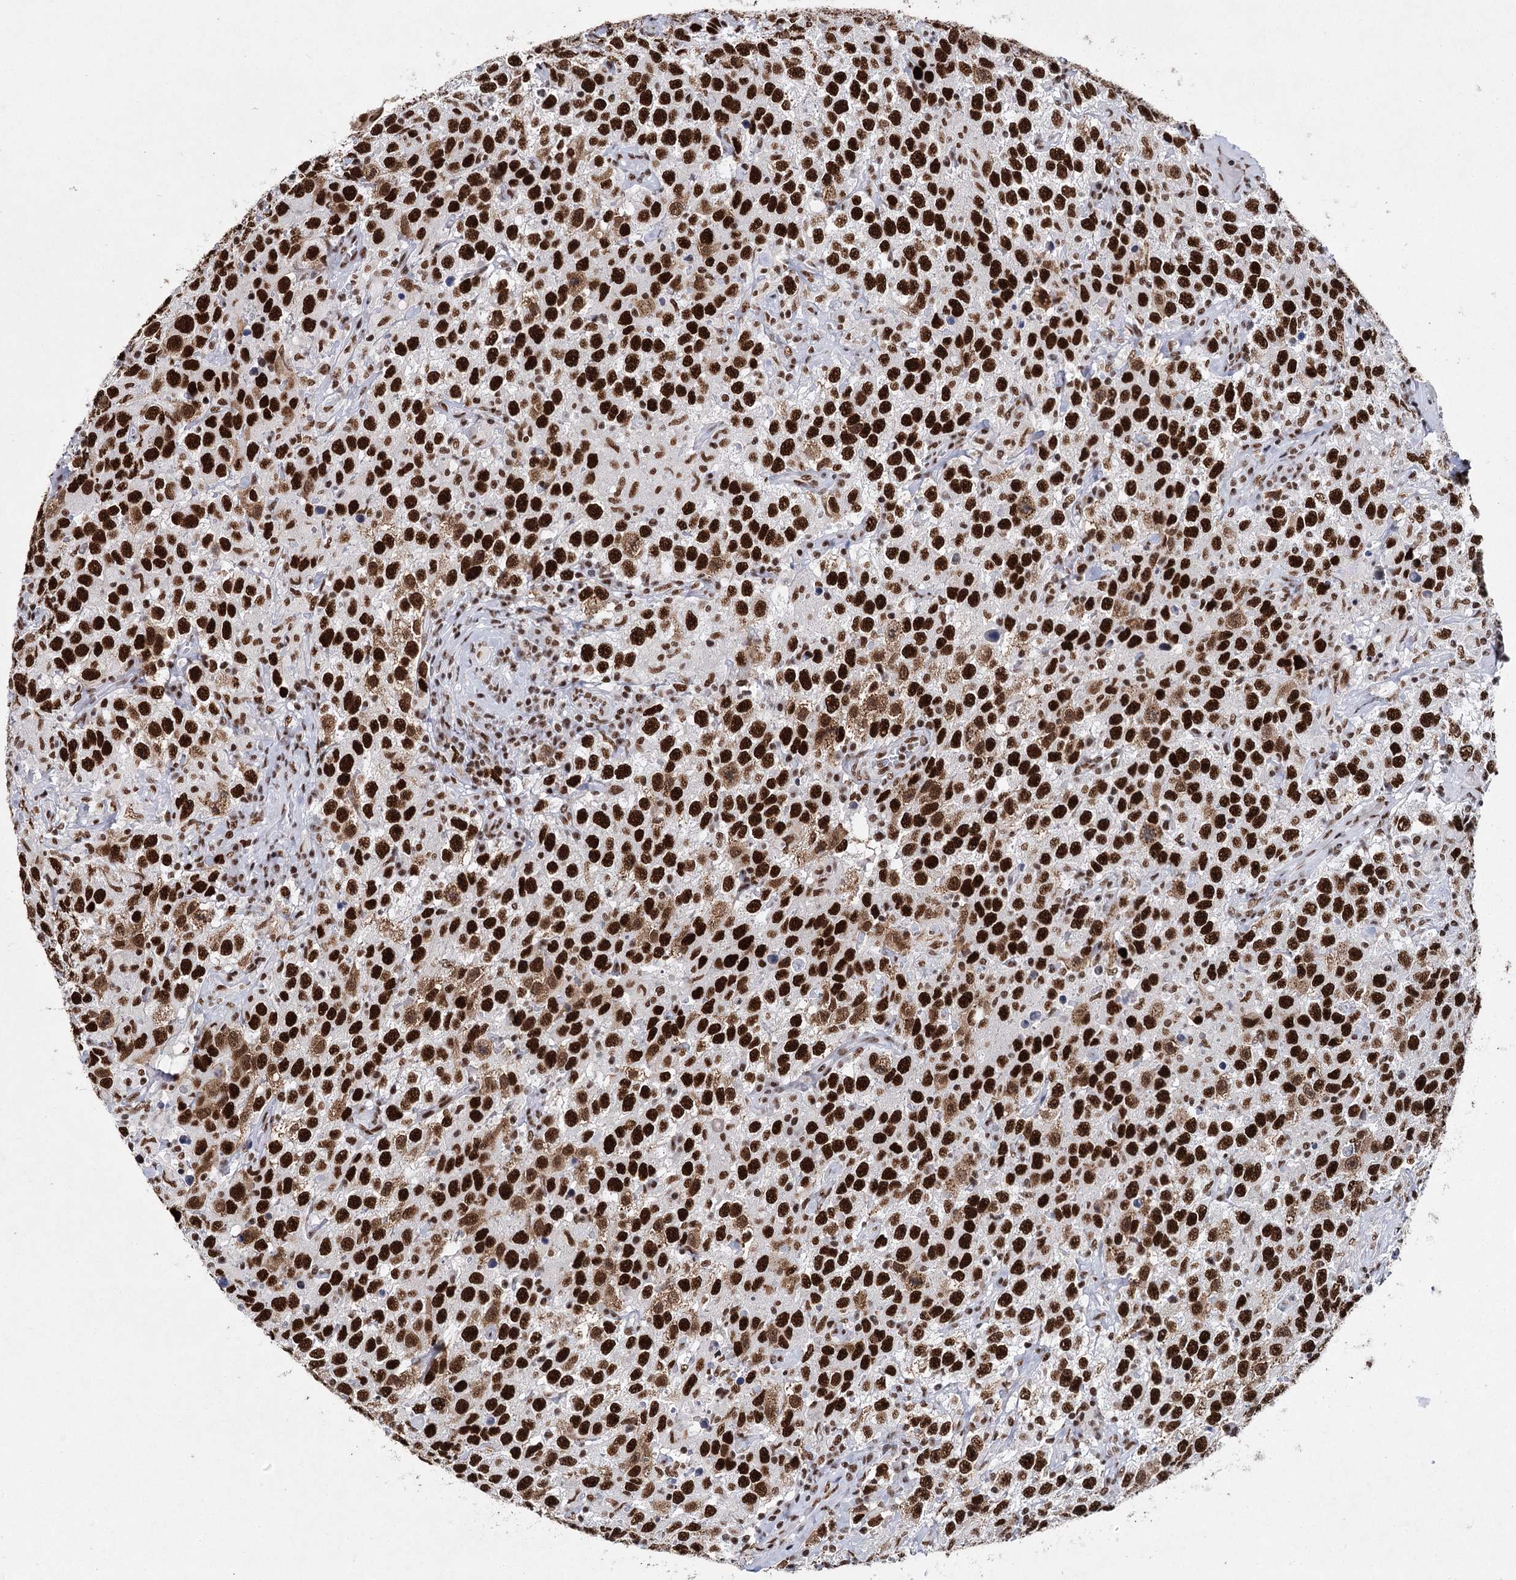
{"staining": {"intensity": "strong", "quantity": ">75%", "location": "nuclear"}, "tissue": "testis cancer", "cell_type": "Tumor cells", "image_type": "cancer", "snomed": [{"axis": "morphology", "description": "Seminoma, NOS"}, {"axis": "topography", "description": "Testis"}], "caption": "Seminoma (testis) stained for a protein shows strong nuclear positivity in tumor cells.", "gene": "SCAF8", "patient": {"sex": "male", "age": 41}}